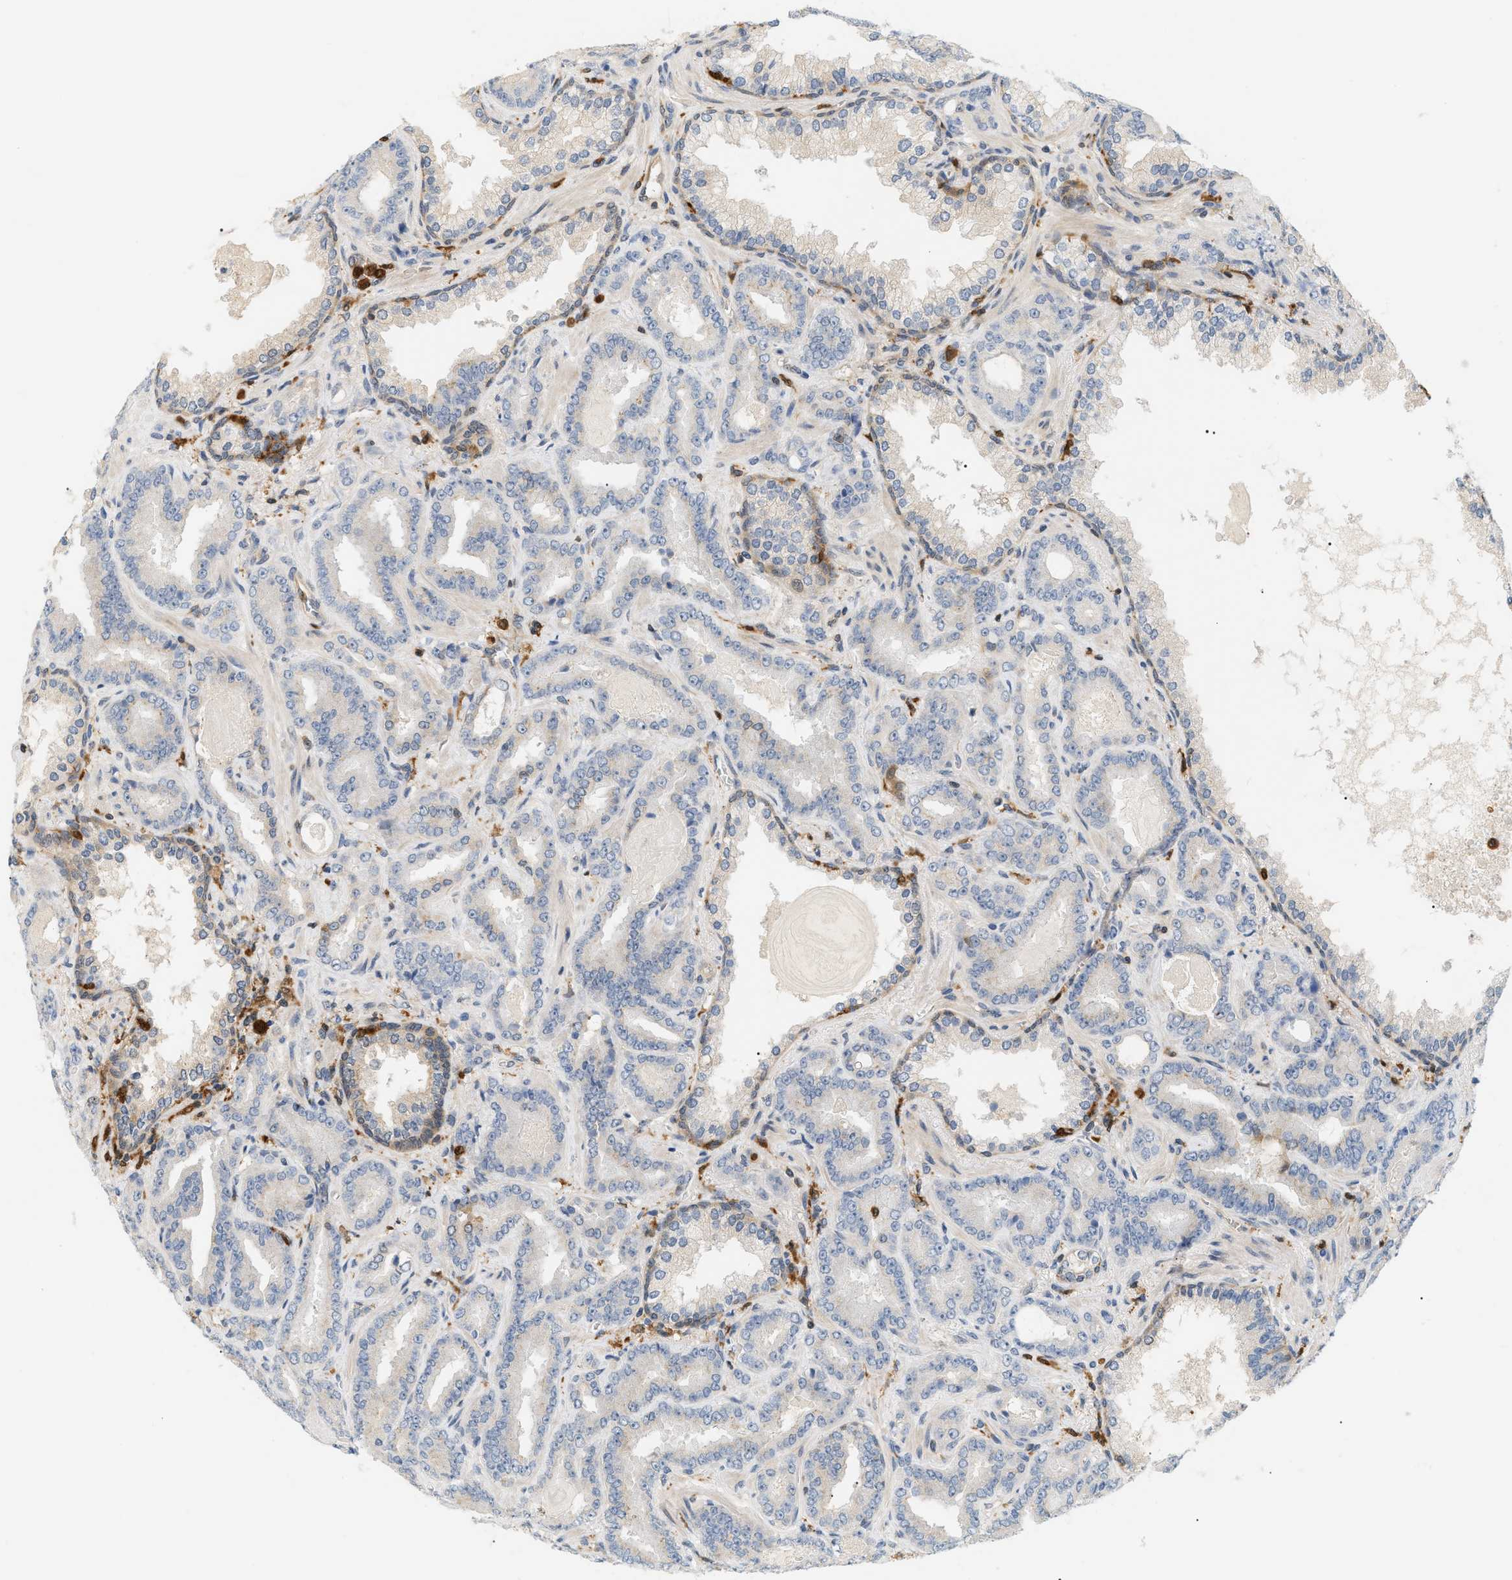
{"staining": {"intensity": "negative", "quantity": "none", "location": "none"}, "tissue": "prostate cancer", "cell_type": "Tumor cells", "image_type": "cancer", "snomed": [{"axis": "morphology", "description": "Adenocarcinoma, Low grade"}, {"axis": "topography", "description": "Prostate"}], "caption": "Tumor cells show no significant positivity in prostate cancer.", "gene": "PYCARD", "patient": {"sex": "male", "age": 60}}